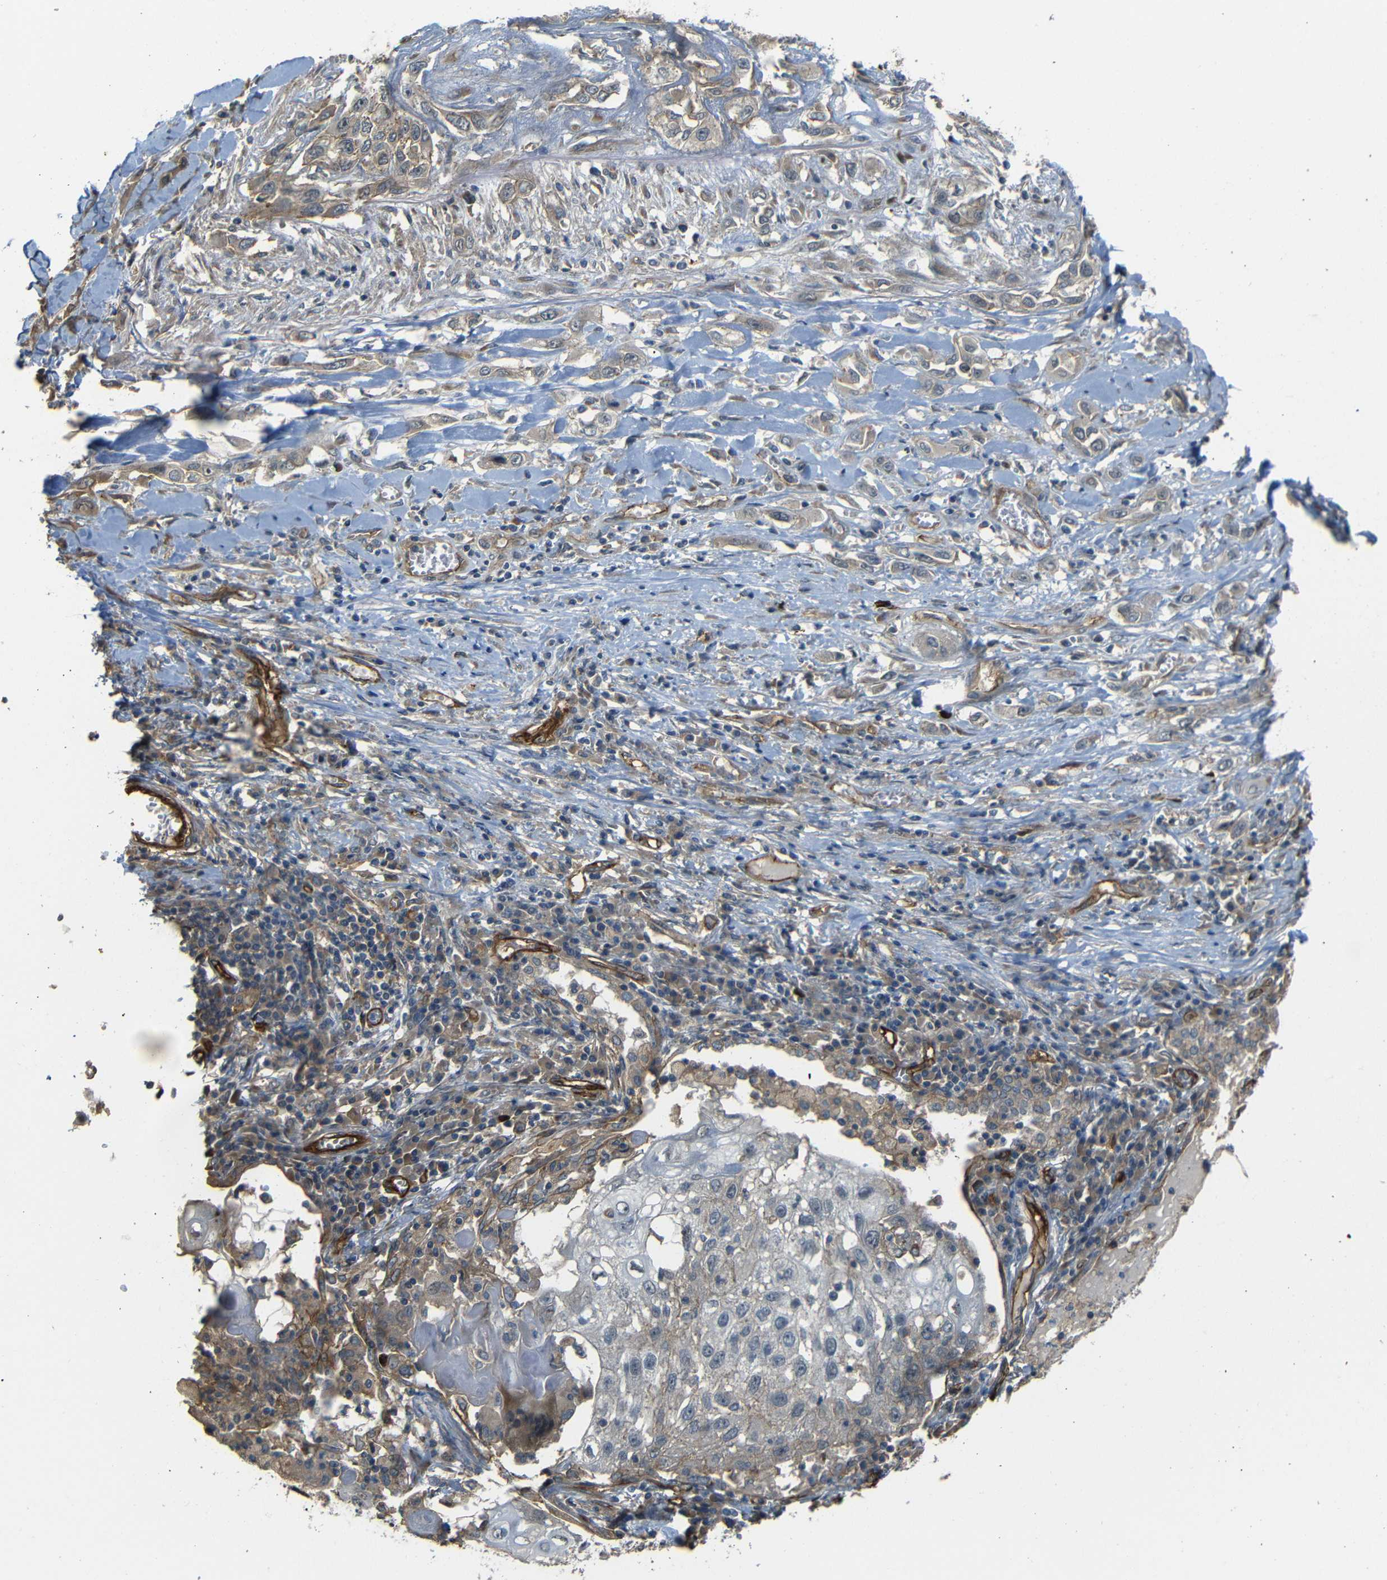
{"staining": {"intensity": "weak", "quantity": ">75%", "location": "cytoplasmic/membranous"}, "tissue": "lung cancer", "cell_type": "Tumor cells", "image_type": "cancer", "snomed": [{"axis": "morphology", "description": "Squamous cell carcinoma, NOS"}, {"axis": "topography", "description": "Lung"}], "caption": "Brown immunohistochemical staining in human squamous cell carcinoma (lung) exhibits weak cytoplasmic/membranous positivity in about >75% of tumor cells.", "gene": "RELL1", "patient": {"sex": "male", "age": 71}}